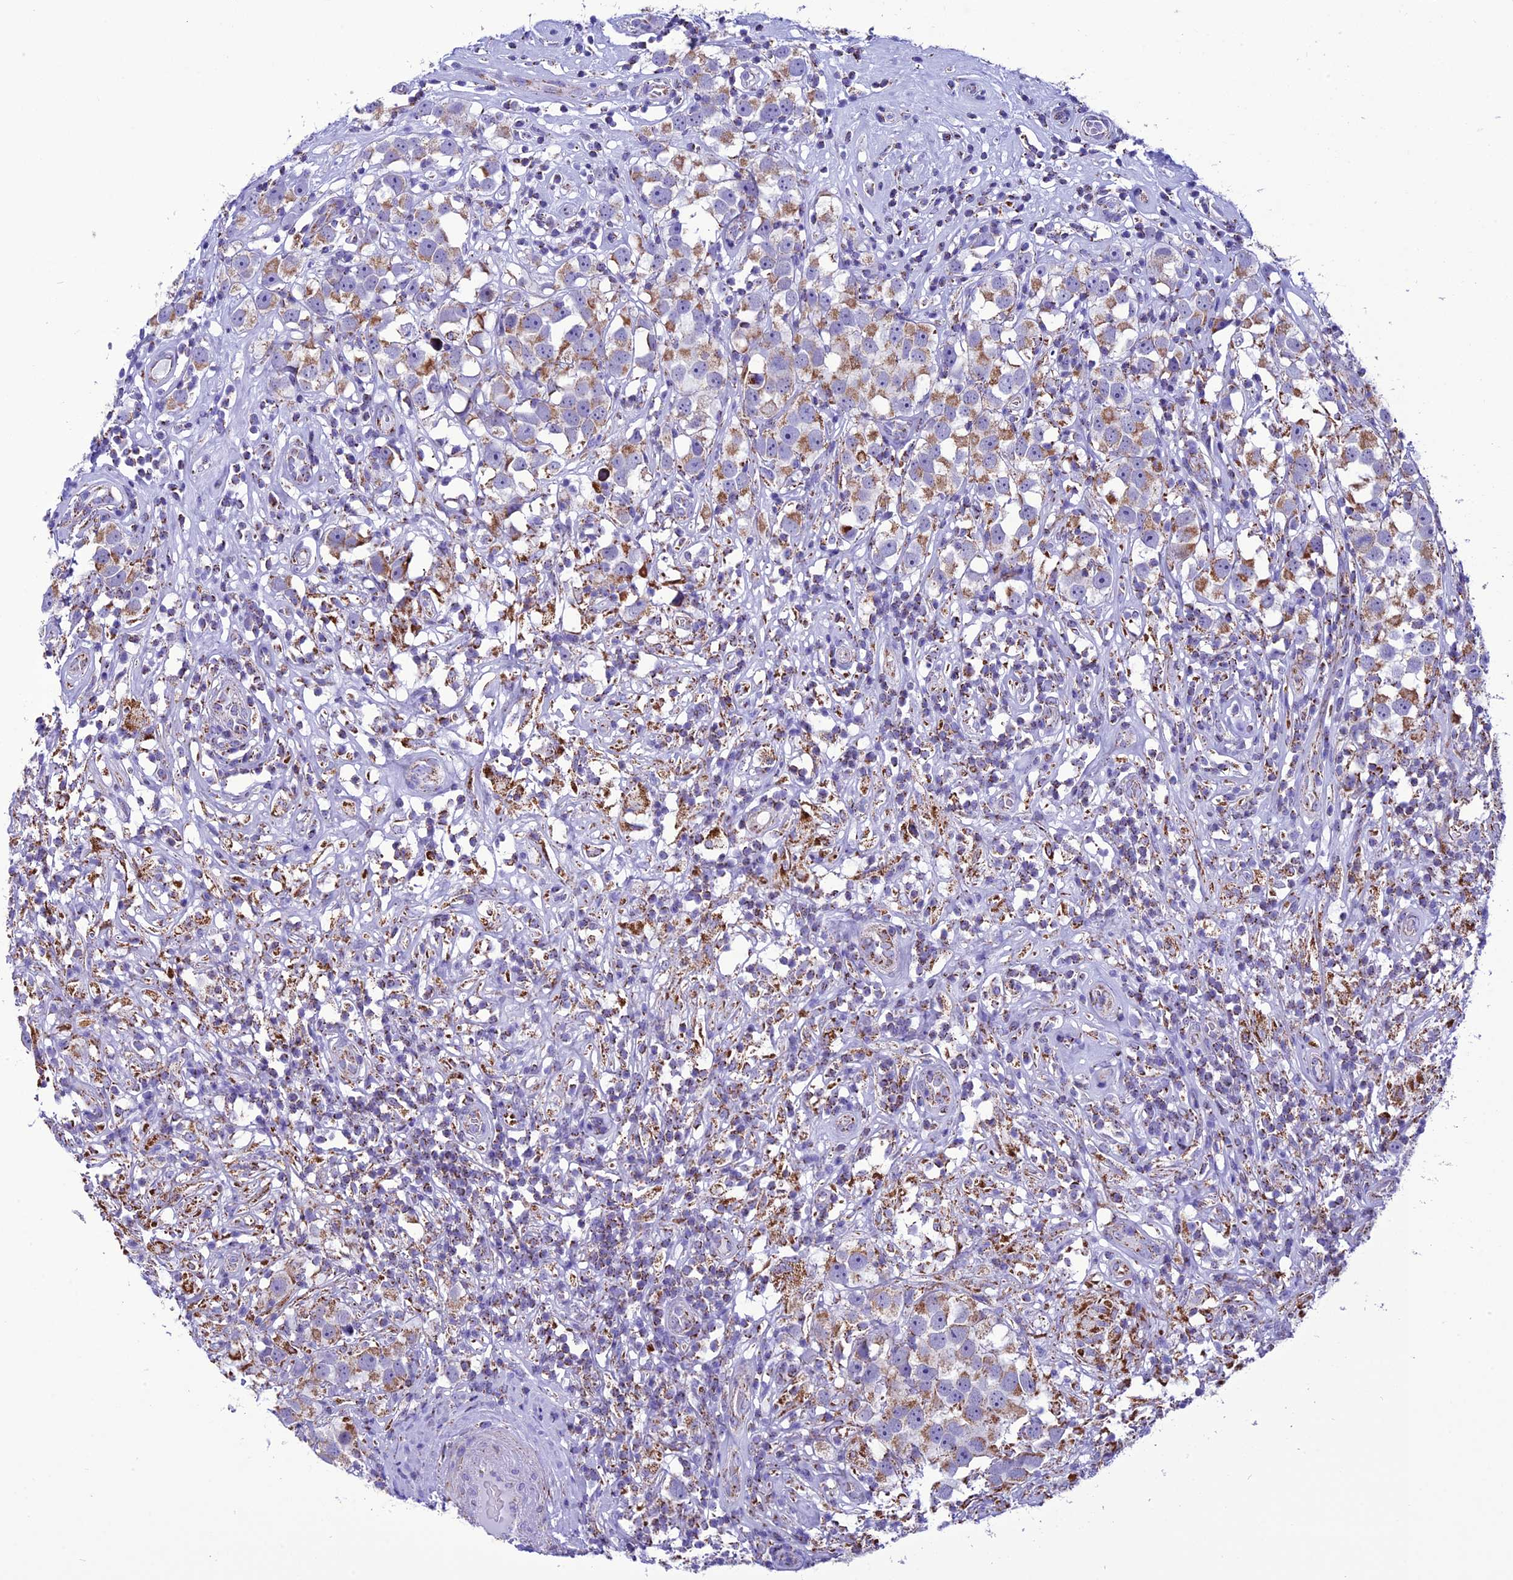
{"staining": {"intensity": "moderate", "quantity": ">75%", "location": "cytoplasmic/membranous"}, "tissue": "testis cancer", "cell_type": "Tumor cells", "image_type": "cancer", "snomed": [{"axis": "morphology", "description": "Seminoma, NOS"}, {"axis": "topography", "description": "Testis"}], "caption": "Moderate cytoplasmic/membranous protein positivity is appreciated in approximately >75% of tumor cells in testis cancer.", "gene": "ICA1L", "patient": {"sex": "male", "age": 49}}